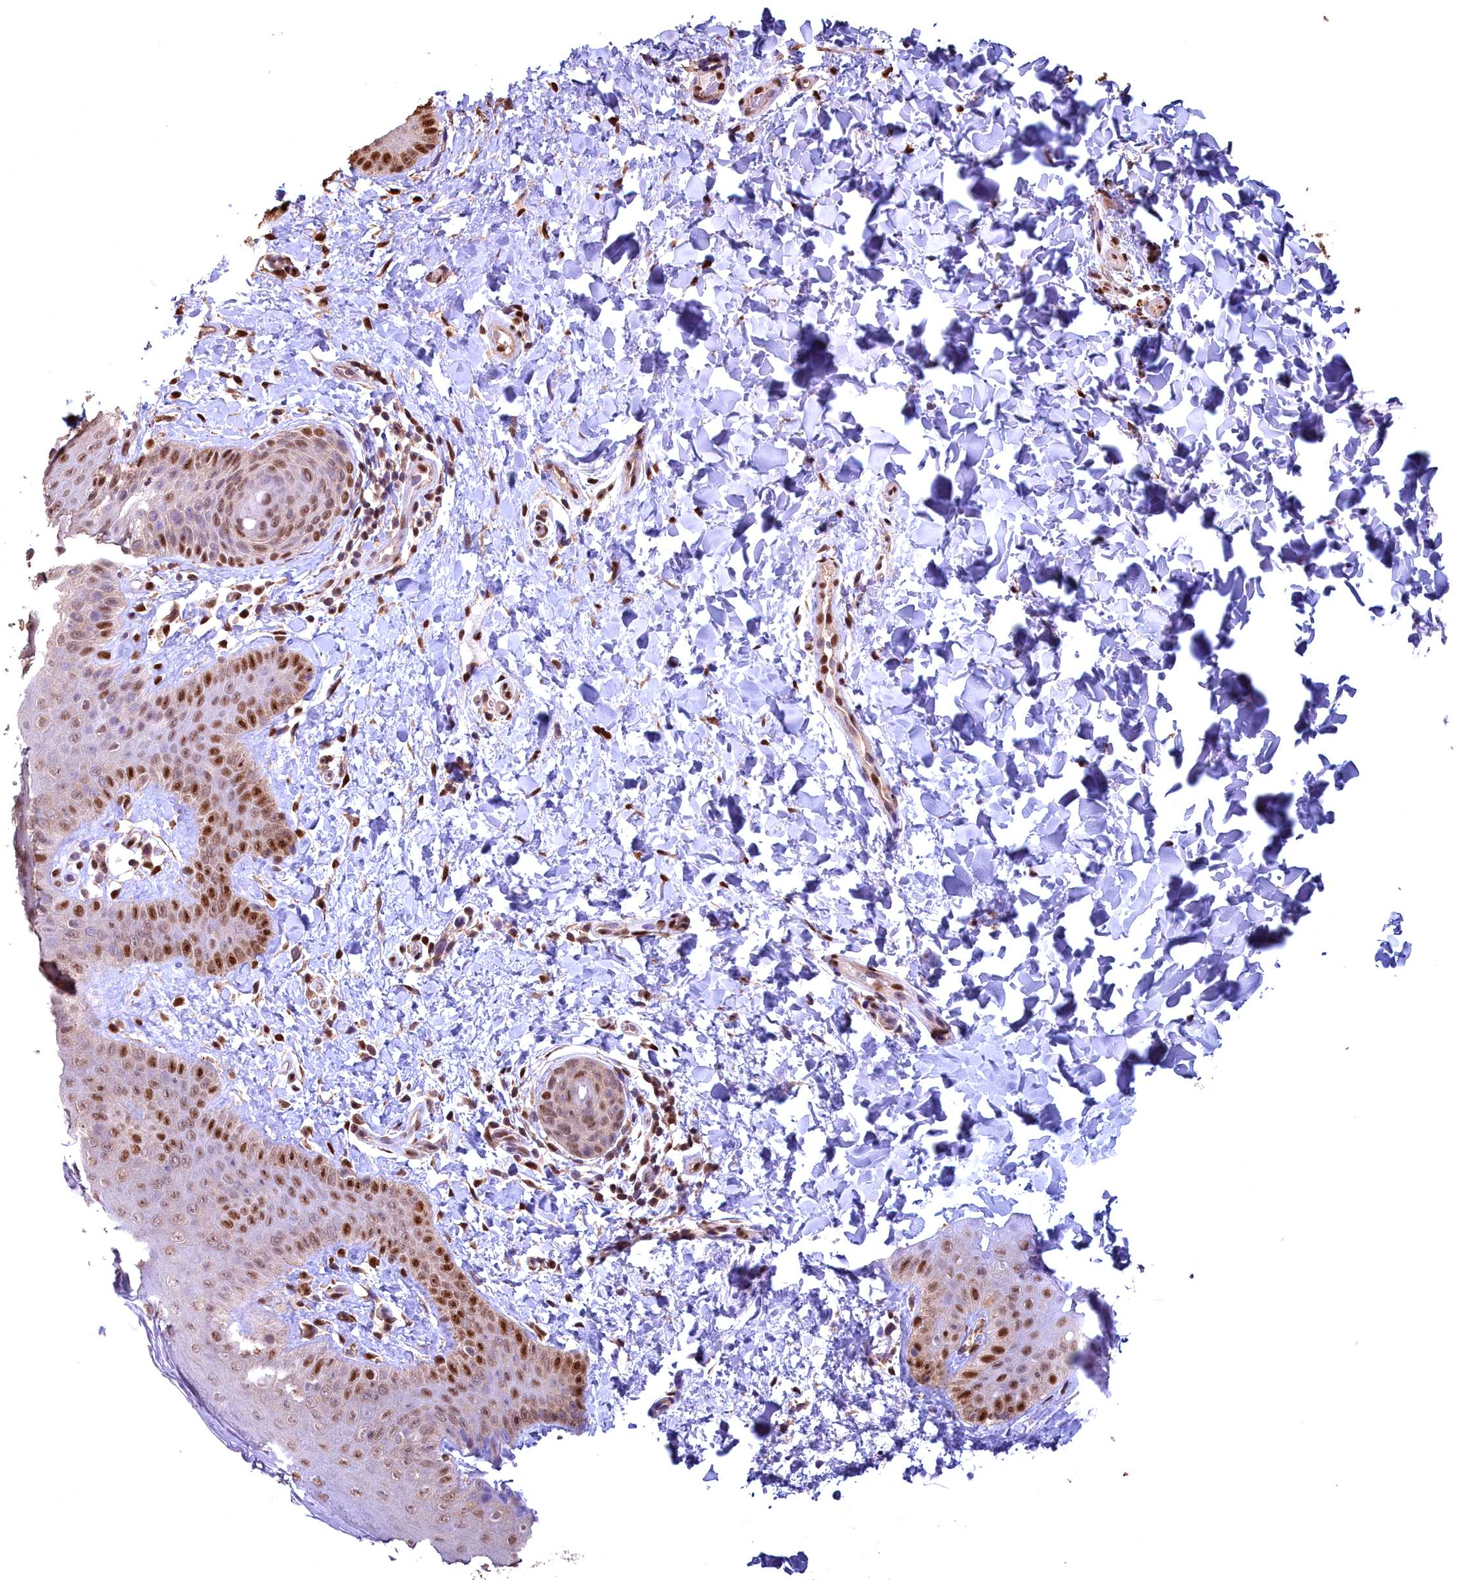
{"staining": {"intensity": "strong", "quantity": ">75%", "location": "nuclear"}, "tissue": "skin", "cell_type": "Epidermal cells", "image_type": "normal", "snomed": [{"axis": "morphology", "description": "Normal tissue, NOS"}, {"axis": "morphology", "description": "Neoplasm, malignant, NOS"}, {"axis": "topography", "description": "Anal"}], "caption": "Skin was stained to show a protein in brown. There is high levels of strong nuclear staining in approximately >75% of epidermal cells.", "gene": "GAPDH", "patient": {"sex": "male", "age": 47}}